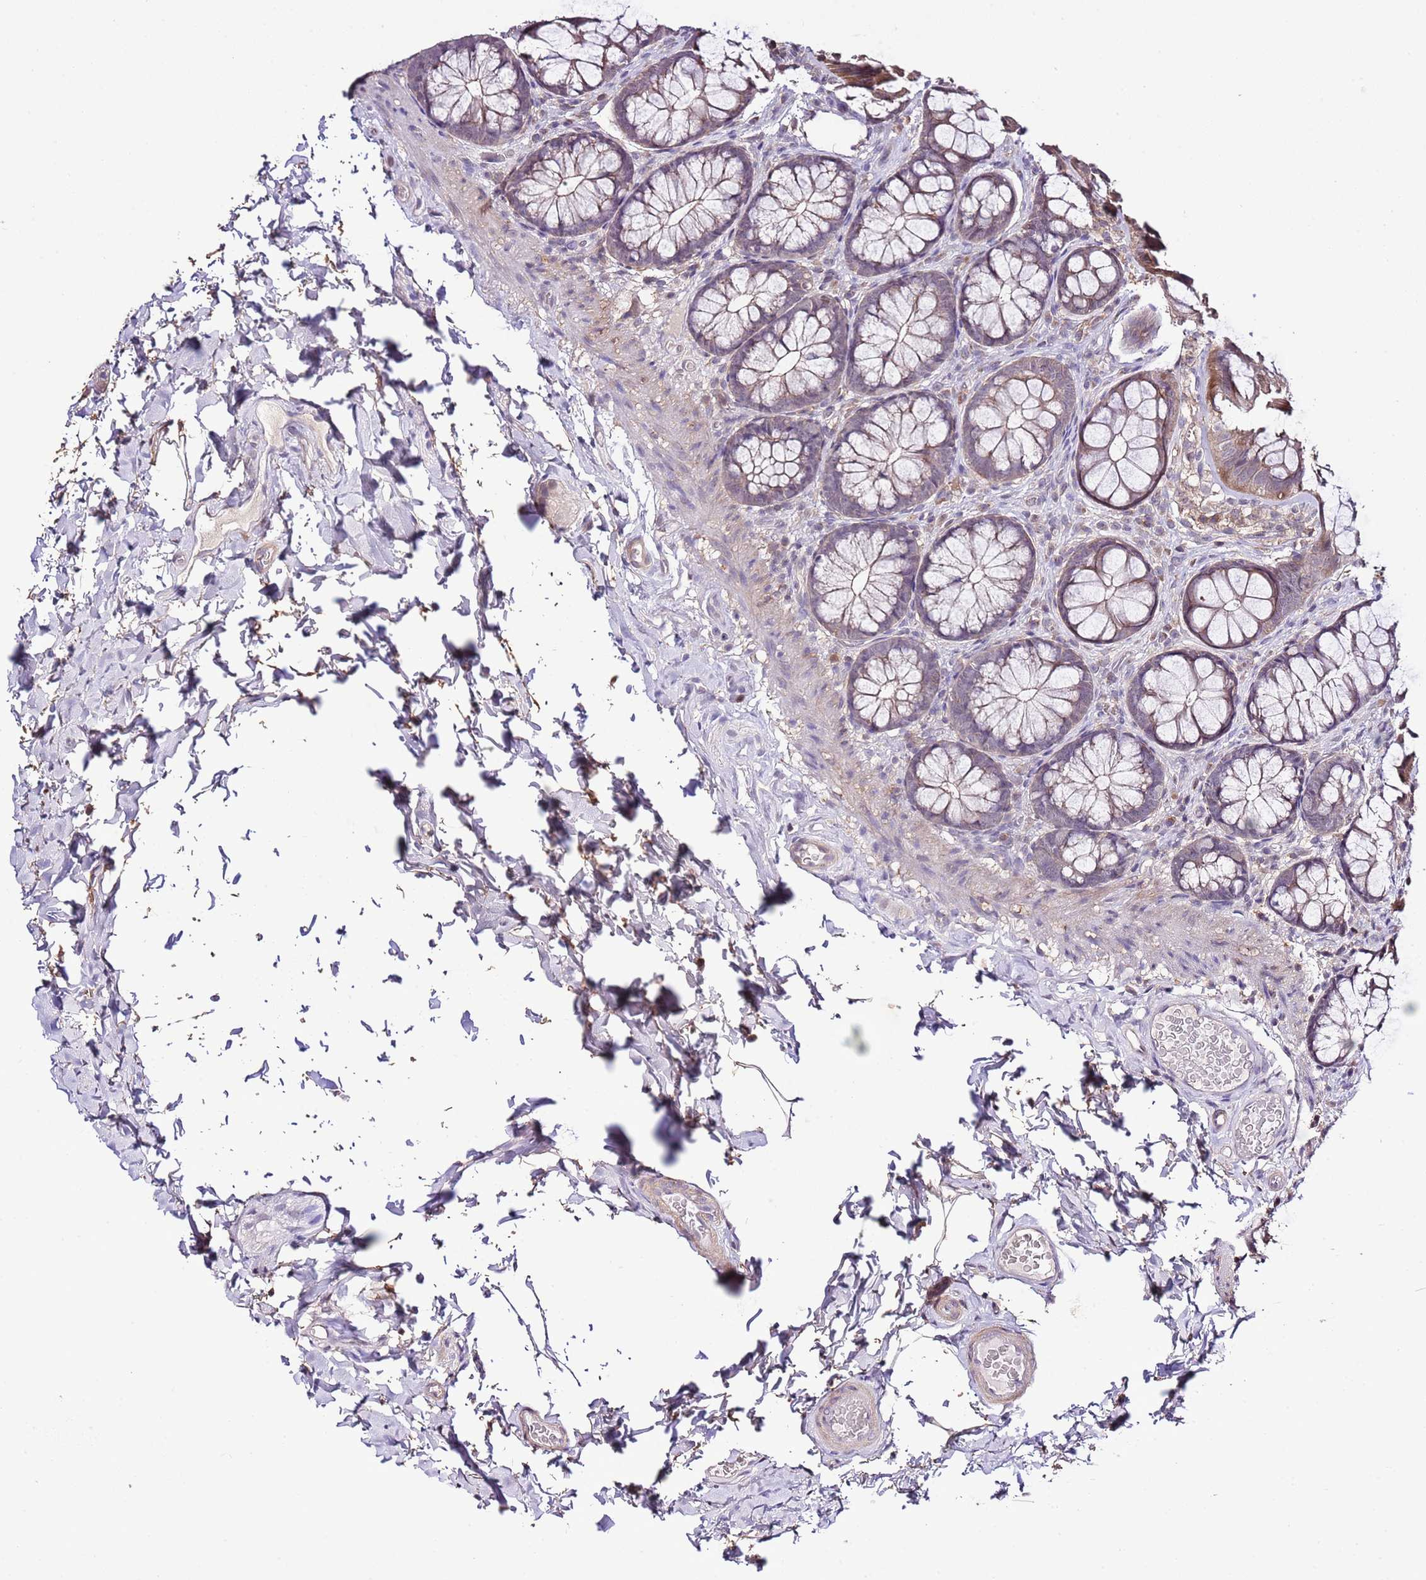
{"staining": {"intensity": "weak", "quantity": "25%-75%", "location": "cytoplasmic/membranous"}, "tissue": "colon", "cell_type": "Endothelial cells", "image_type": "normal", "snomed": [{"axis": "morphology", "description": "Normal tissue, NOS"}, {"axis": "topography", "description": "Colon"}], "caption": "Approximately 25%-75% of endothelial cells in normal human colon exhibit weak cytoplasmic/membranous protein expression as visualized by brown immunohistochemical staining.", "gene": "EFHD1", "patient": {"sex": "male", "age": 46}}